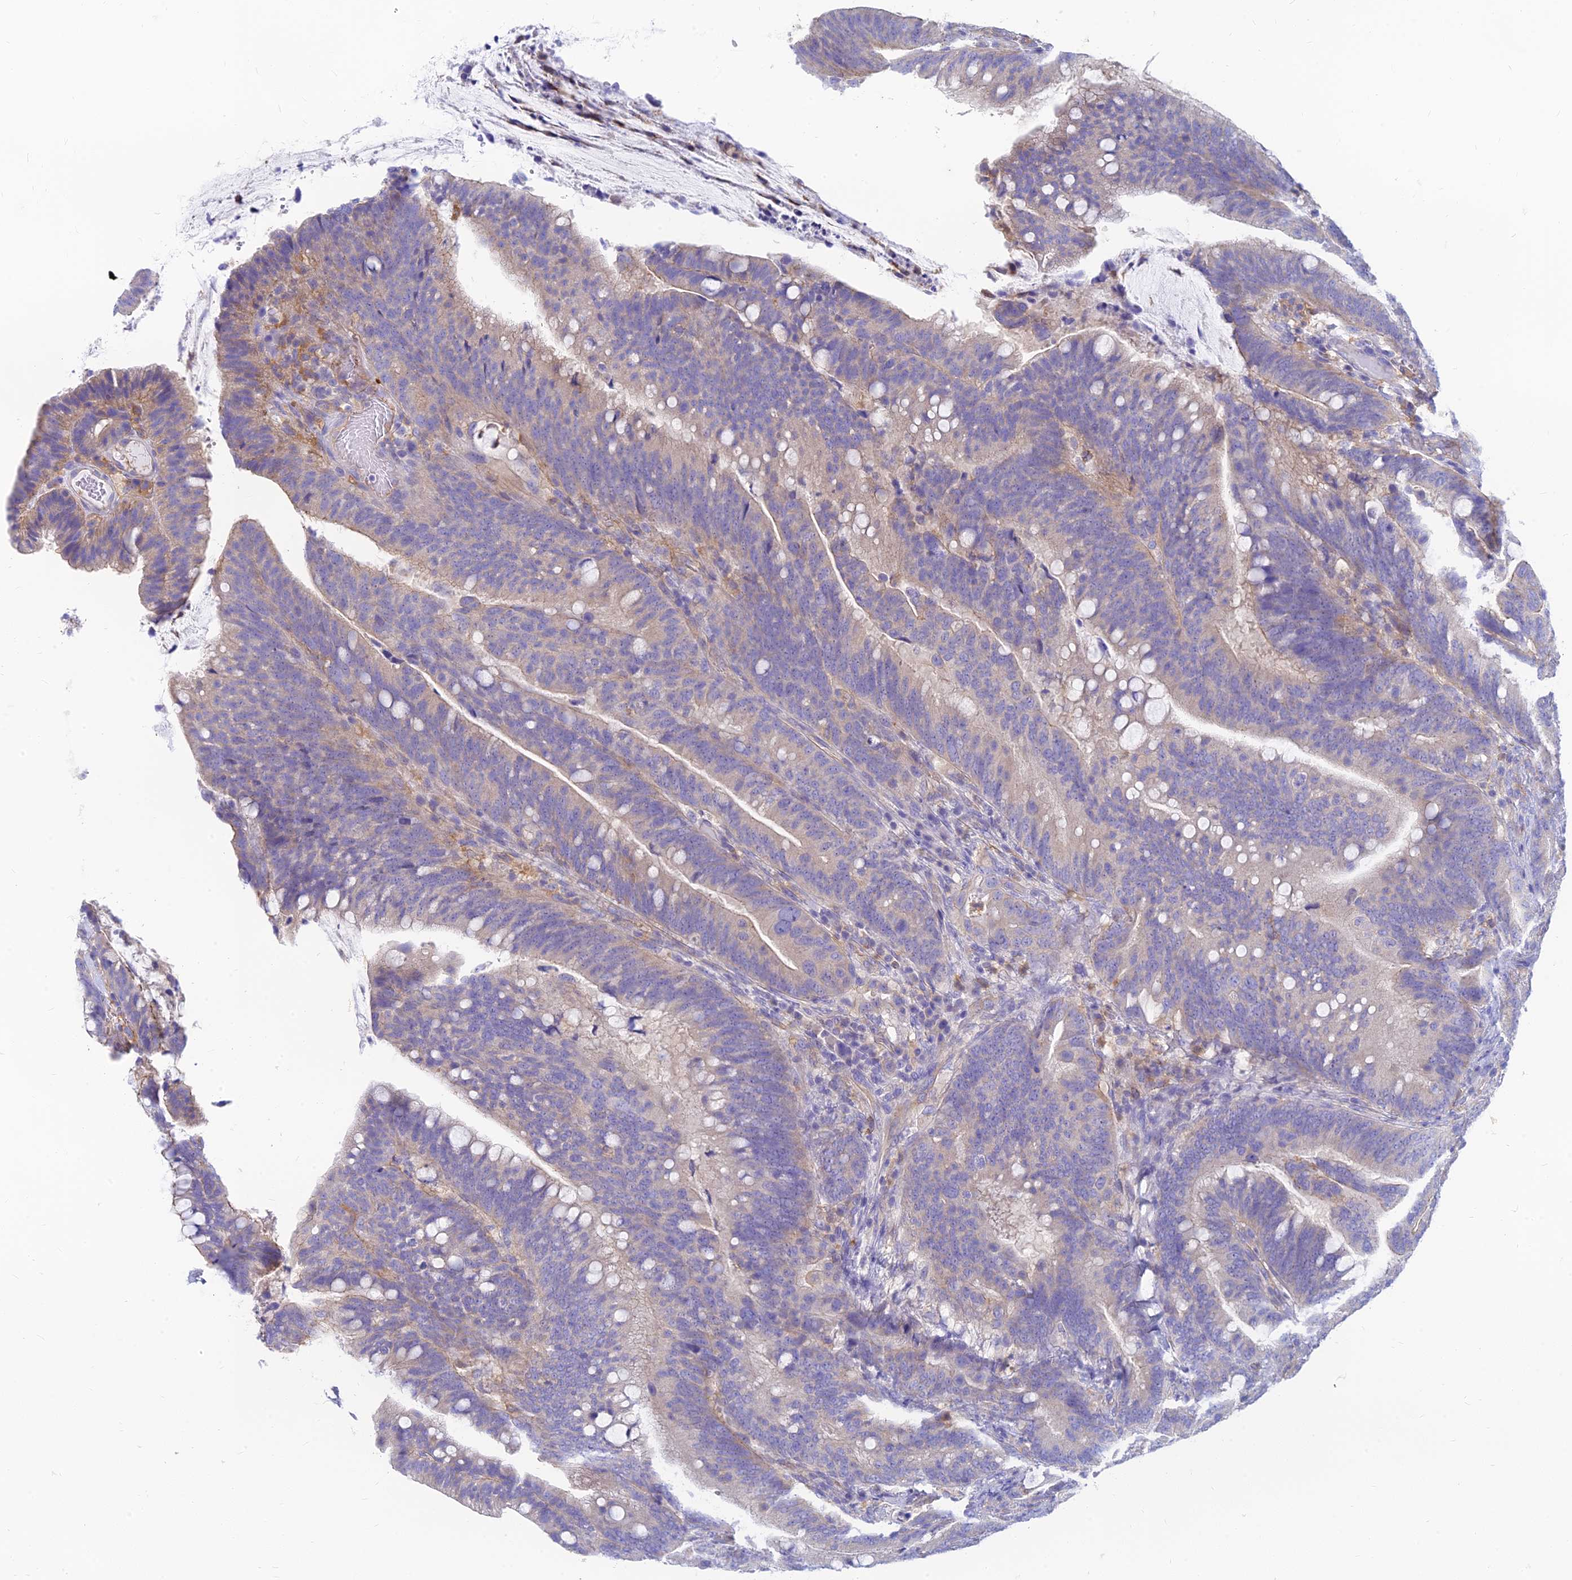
{"staining": {"intensity": "weak", "quantity": "<25%", "location": "cytoplasmic/membranous"}, "tissue": "colorectal cancer", "cell_type": "Tumor cells", "image_type": "cancer", "snomed": [{"axis": "morphology", "description": "Adenocarcinoma, NOS"}, {"axis": "topography", "description": "Colon"}], "caption": "Tumor cells are negative for brown protein staining in colorectal adenocarcinoma. (DAB (3,3'-diaminobenzidine) immunohistochemistry visualized using brightfield microscopy, high magnification).", "gene": "STRN4", "patient": {"sex": "female", "age": 66}}